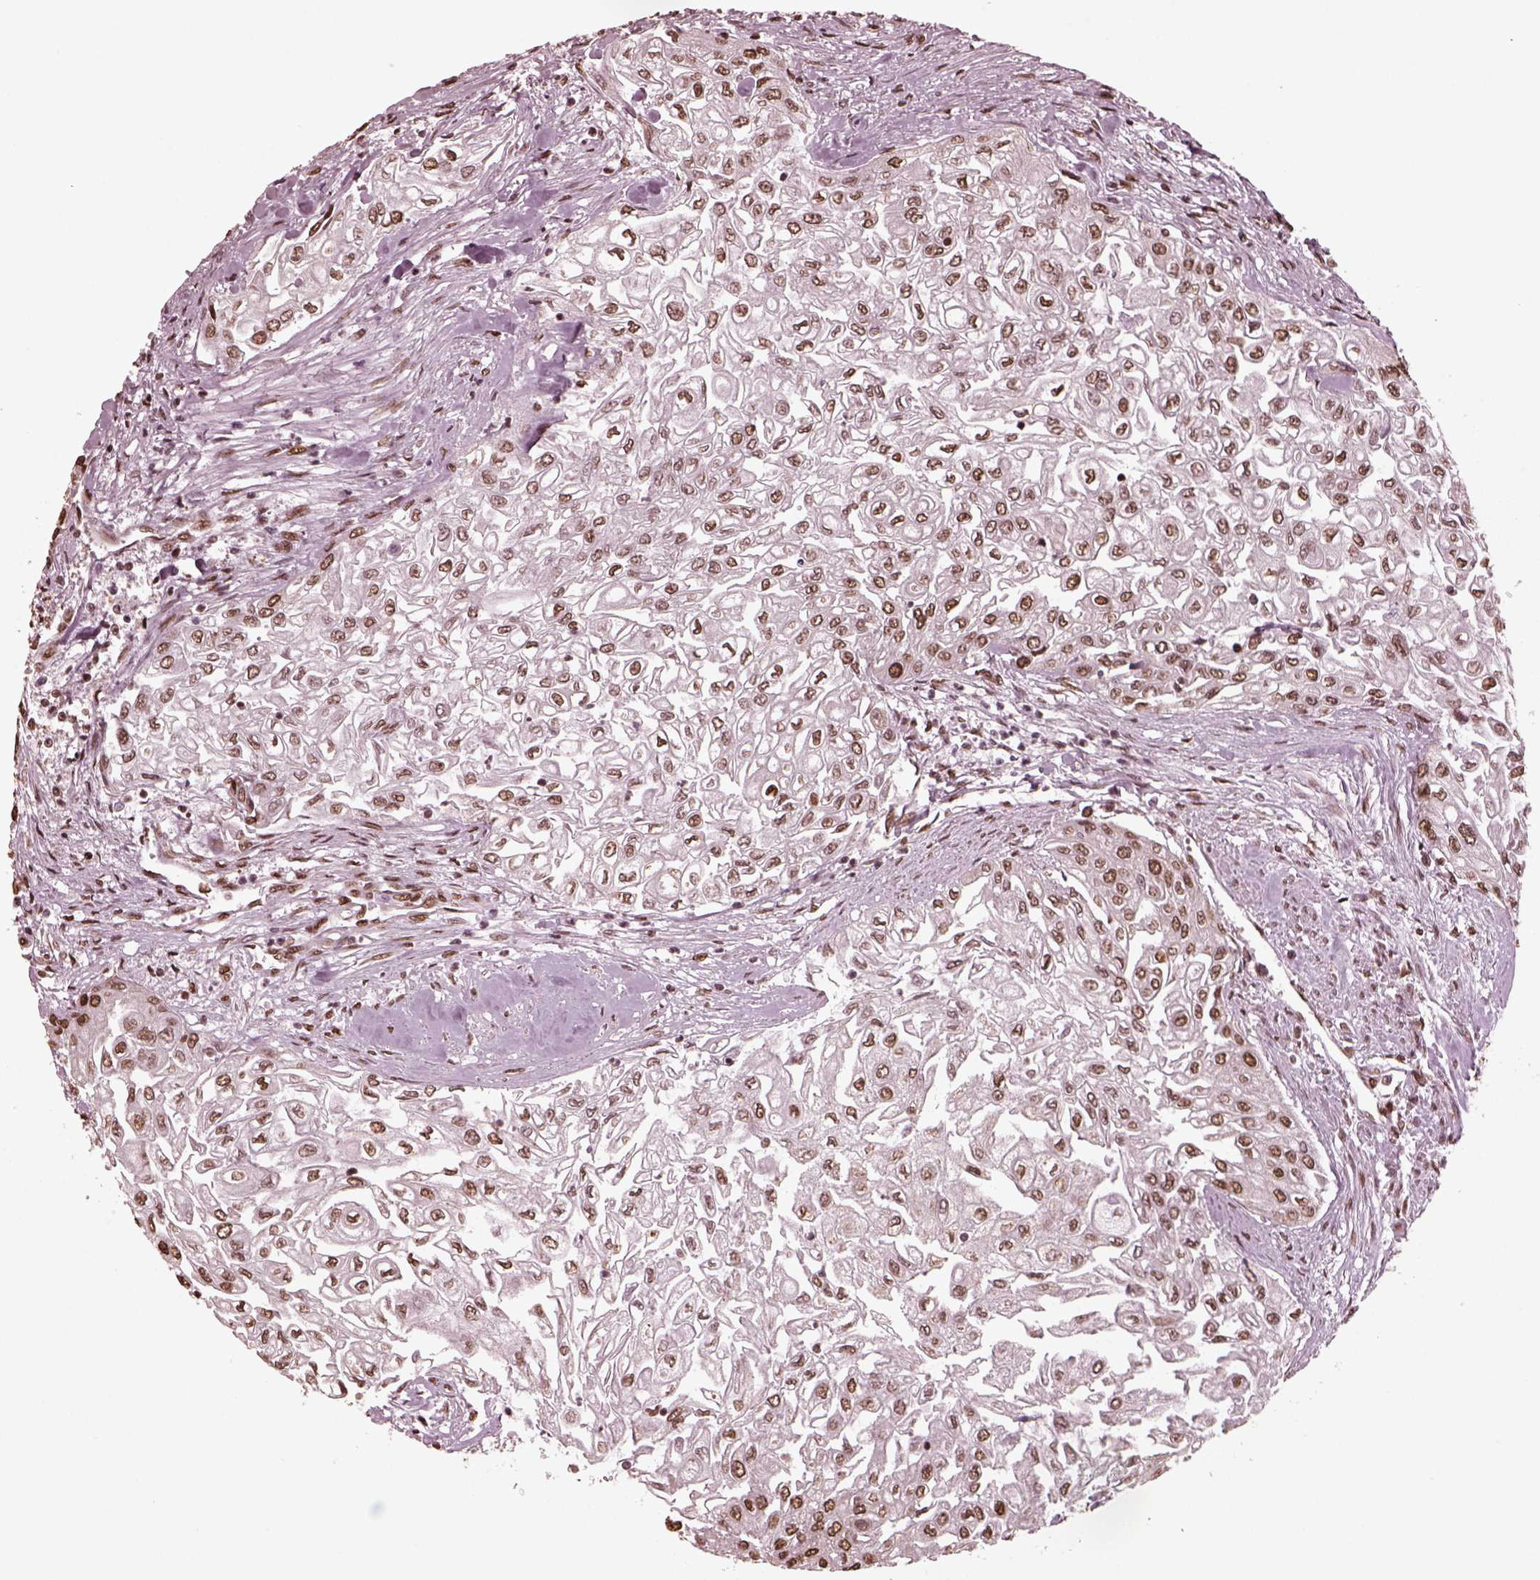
{"staining": {"intensity": "moderate", "quantity": ">75%", "location": "nuclear"}, "tissue": "urothelial cancer", "cell_type": "Tumor cells", "image_type": "cancer", "snomed": [{"axis": "morphology", "description": "Urothelial carcinoma, High grade"}, {"axis": "topography", "description": "Urinary bladder"}], "caption": "IHC photomicrograph of neoplastic tissue: urothelial carcinoma (high-grade) stained using IHC reveals medium levels of moderate protein expression localized specifically in the nuclear of tumor cells, appearing as a nuclear brown color.", "gene": "NSD1", "patient": {"sex": "male", "age": 62}}